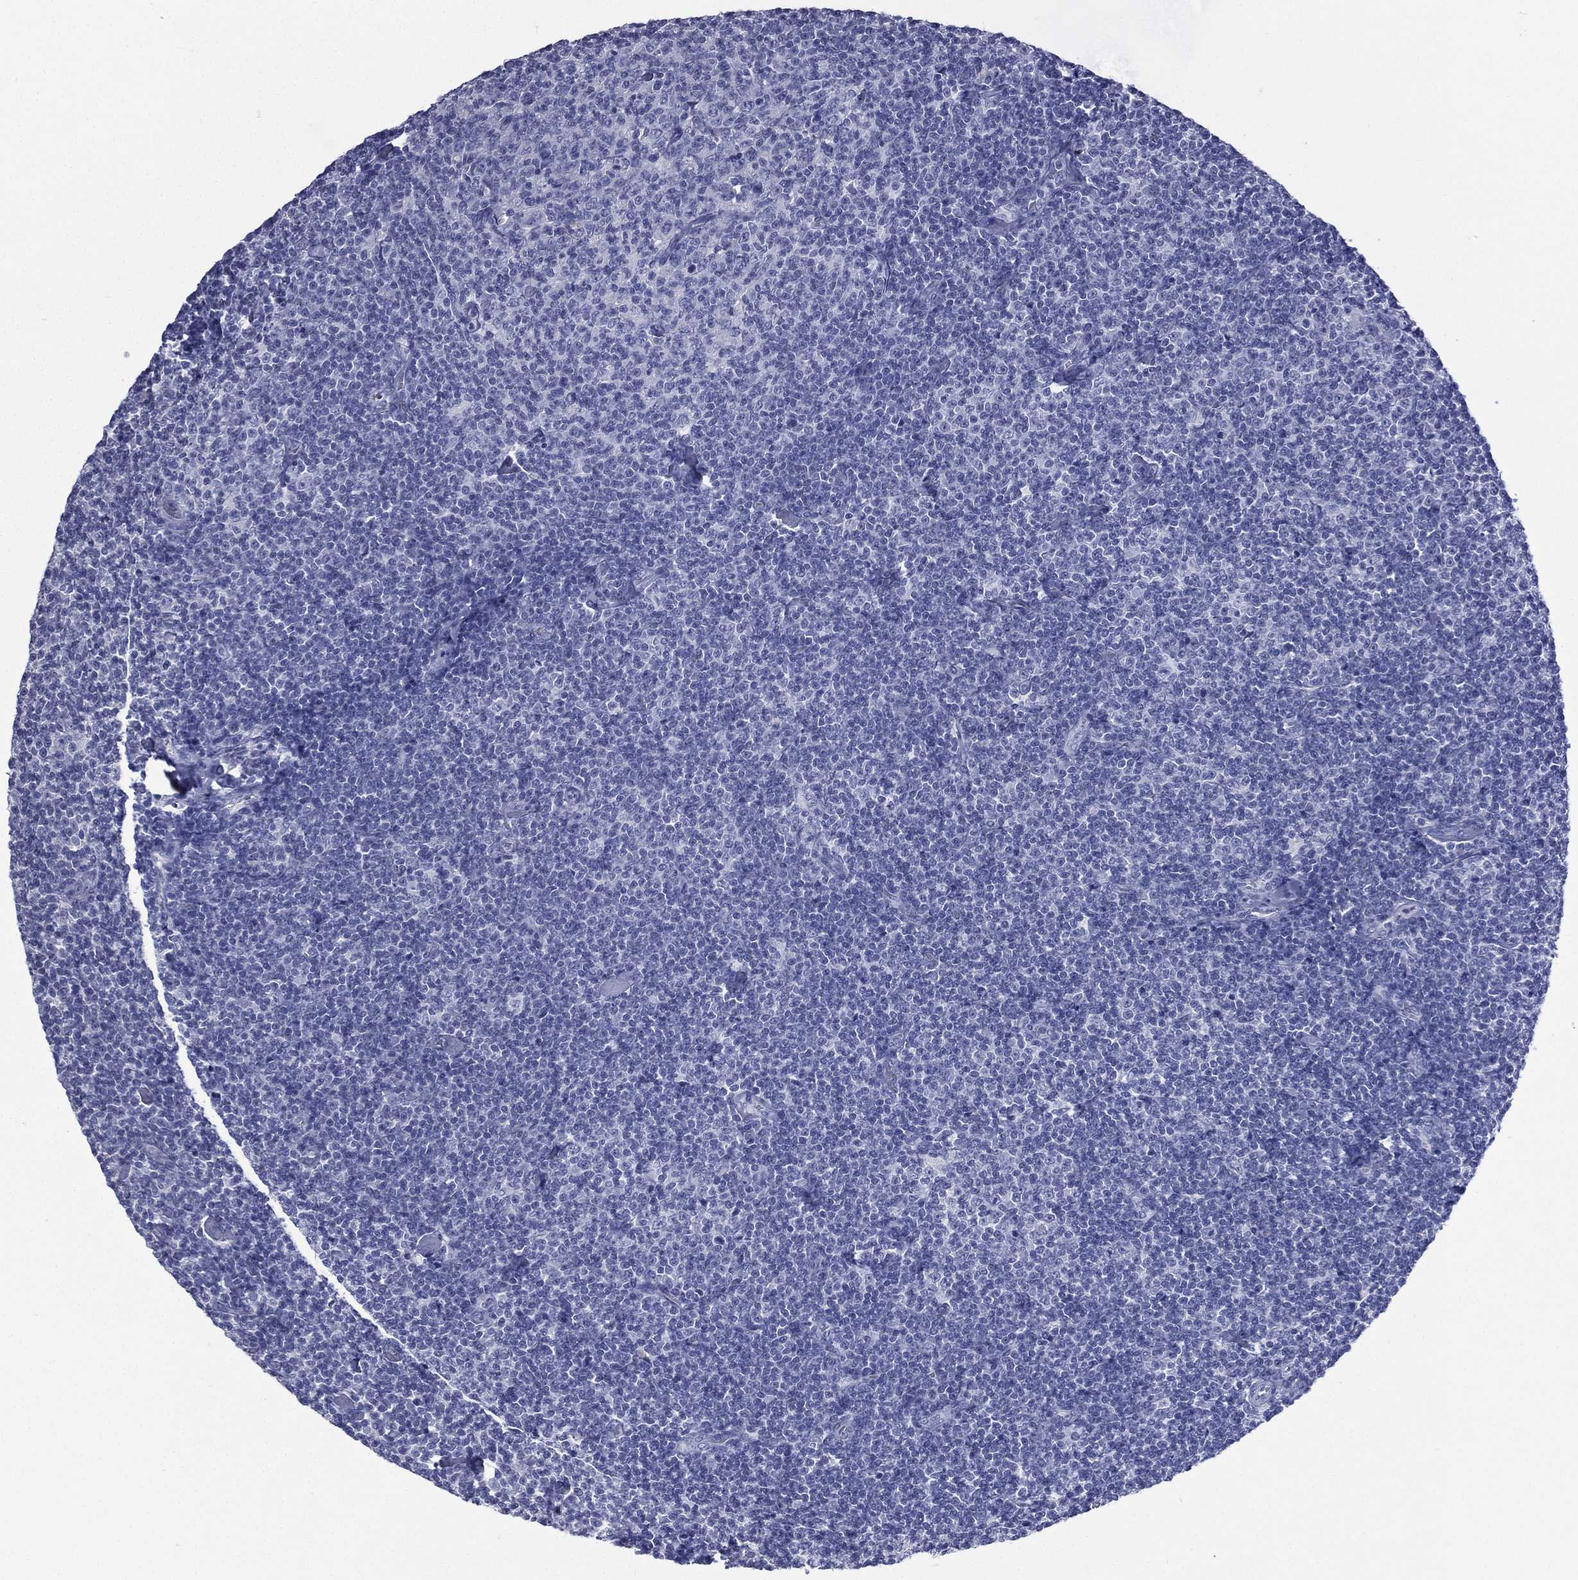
{"staining": {"intensity": "negative", "quantity": "none", "location": "none"}, "tissue": "lymphoma", "cell_type": "Tumor cells", "image_type": "cancer", "snomed": [{"axis": "morphology", "description": "Malignant lymphoma, non-Hodgkin's type, Low grade"}, {"axis": "topography", "description": "Lymph node"}], "caption": "Malignant lymphoma, non-Hodgkin's type (low-grade) was stained to show a protein in brown. There is no significant expression in tumor cells.", "gene": "CES2", "patient": {"sex": "male", "age": 81}}